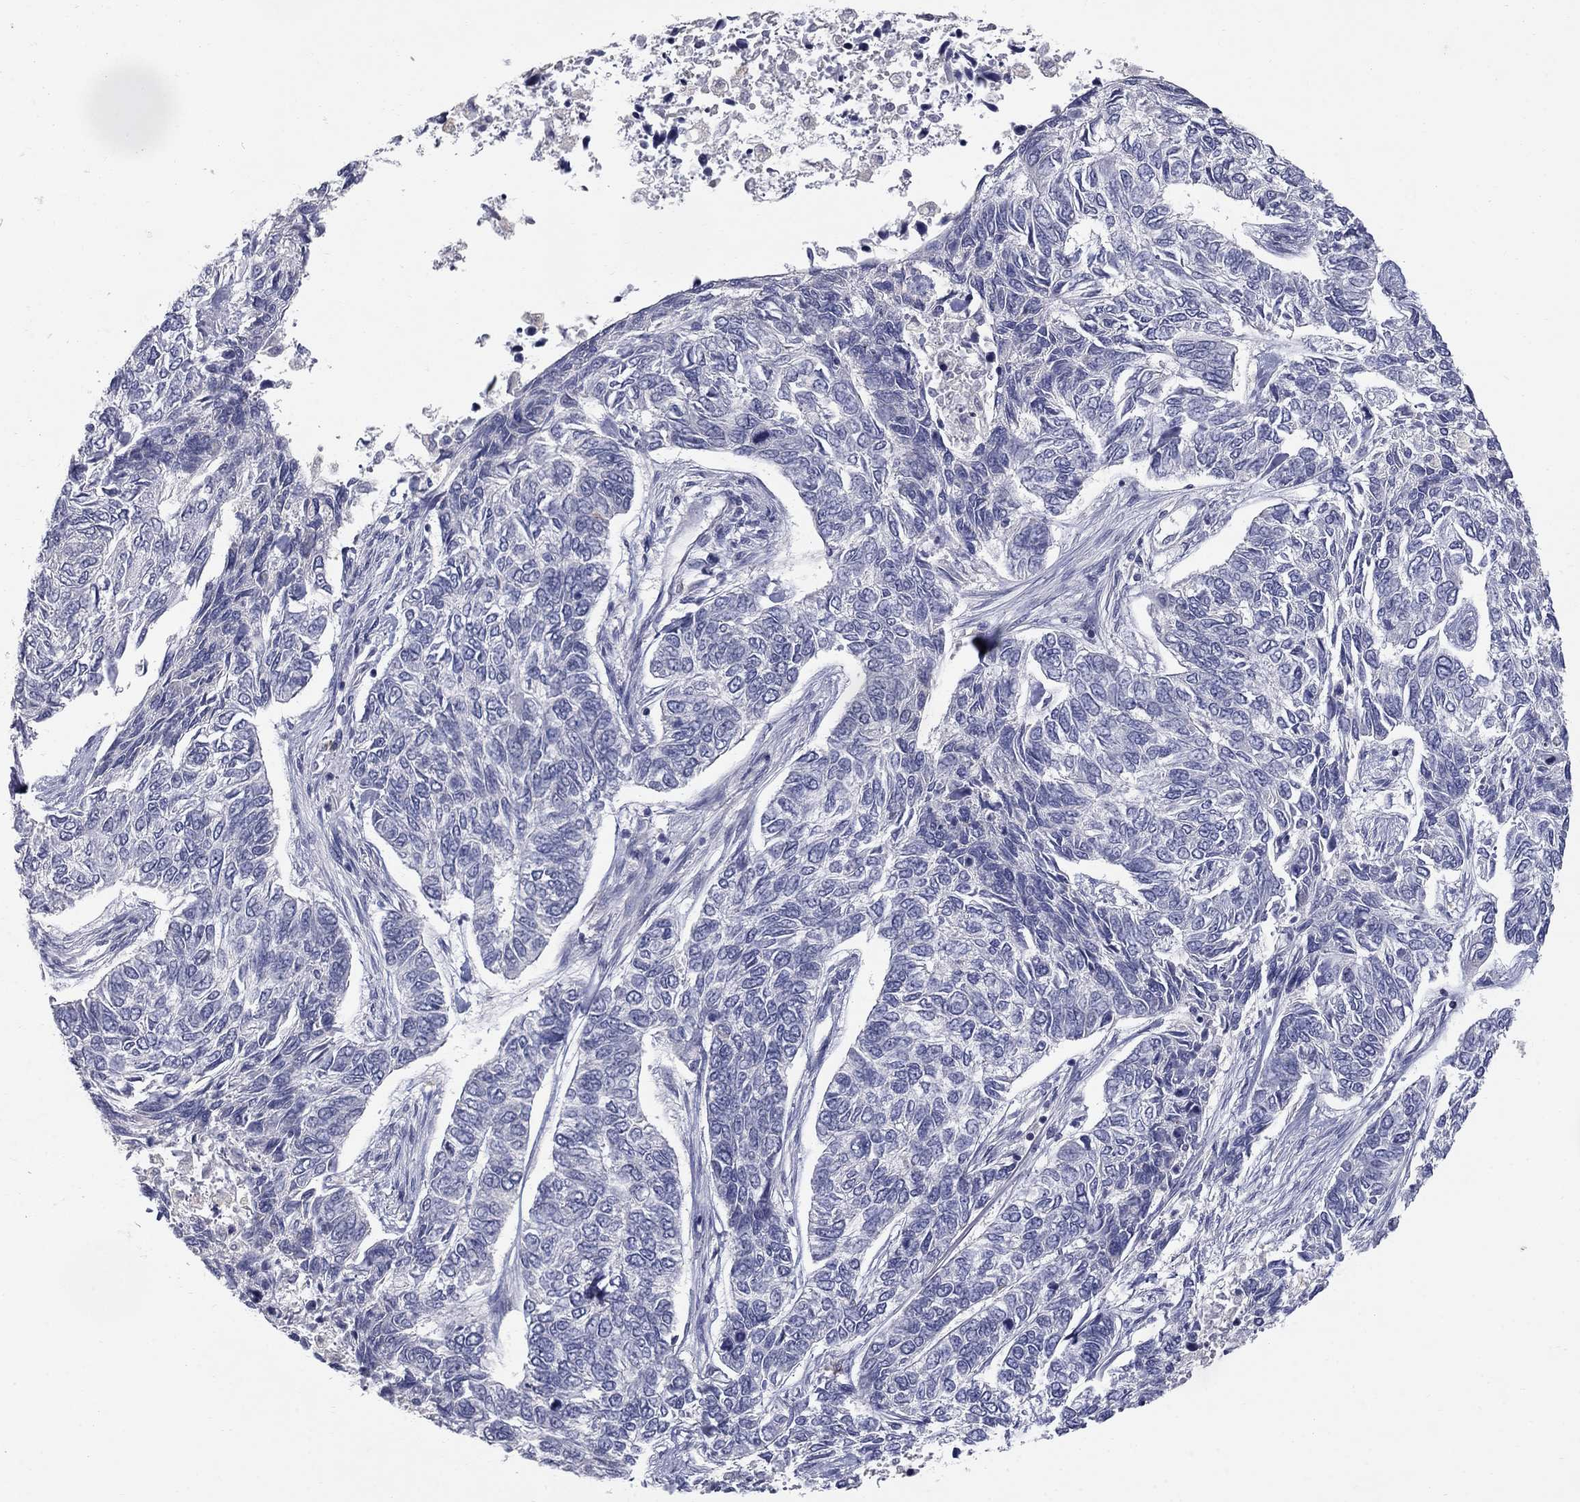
{"staining": {"intensity": "negative", "quantity": "none", "location": "none"}, "tissue": "skin cancer", "cell_type": "Tumor cells", "image_type": "cancer", "snomed": [{"axis": "morphology", "description": "Basal cell carcinoma"}, {"axis": "topography", "description": "Skin"}], "caption": "Tumor cells show no significant staining in skin basal cell carcinoma. Brightfield microscopy of immunohistochemistry stained with DAB (brown) and hematoxylin (blue), captured at high magnification.", "gene": "NTRK2", "patient": {"sex": "female", "age": 65}}